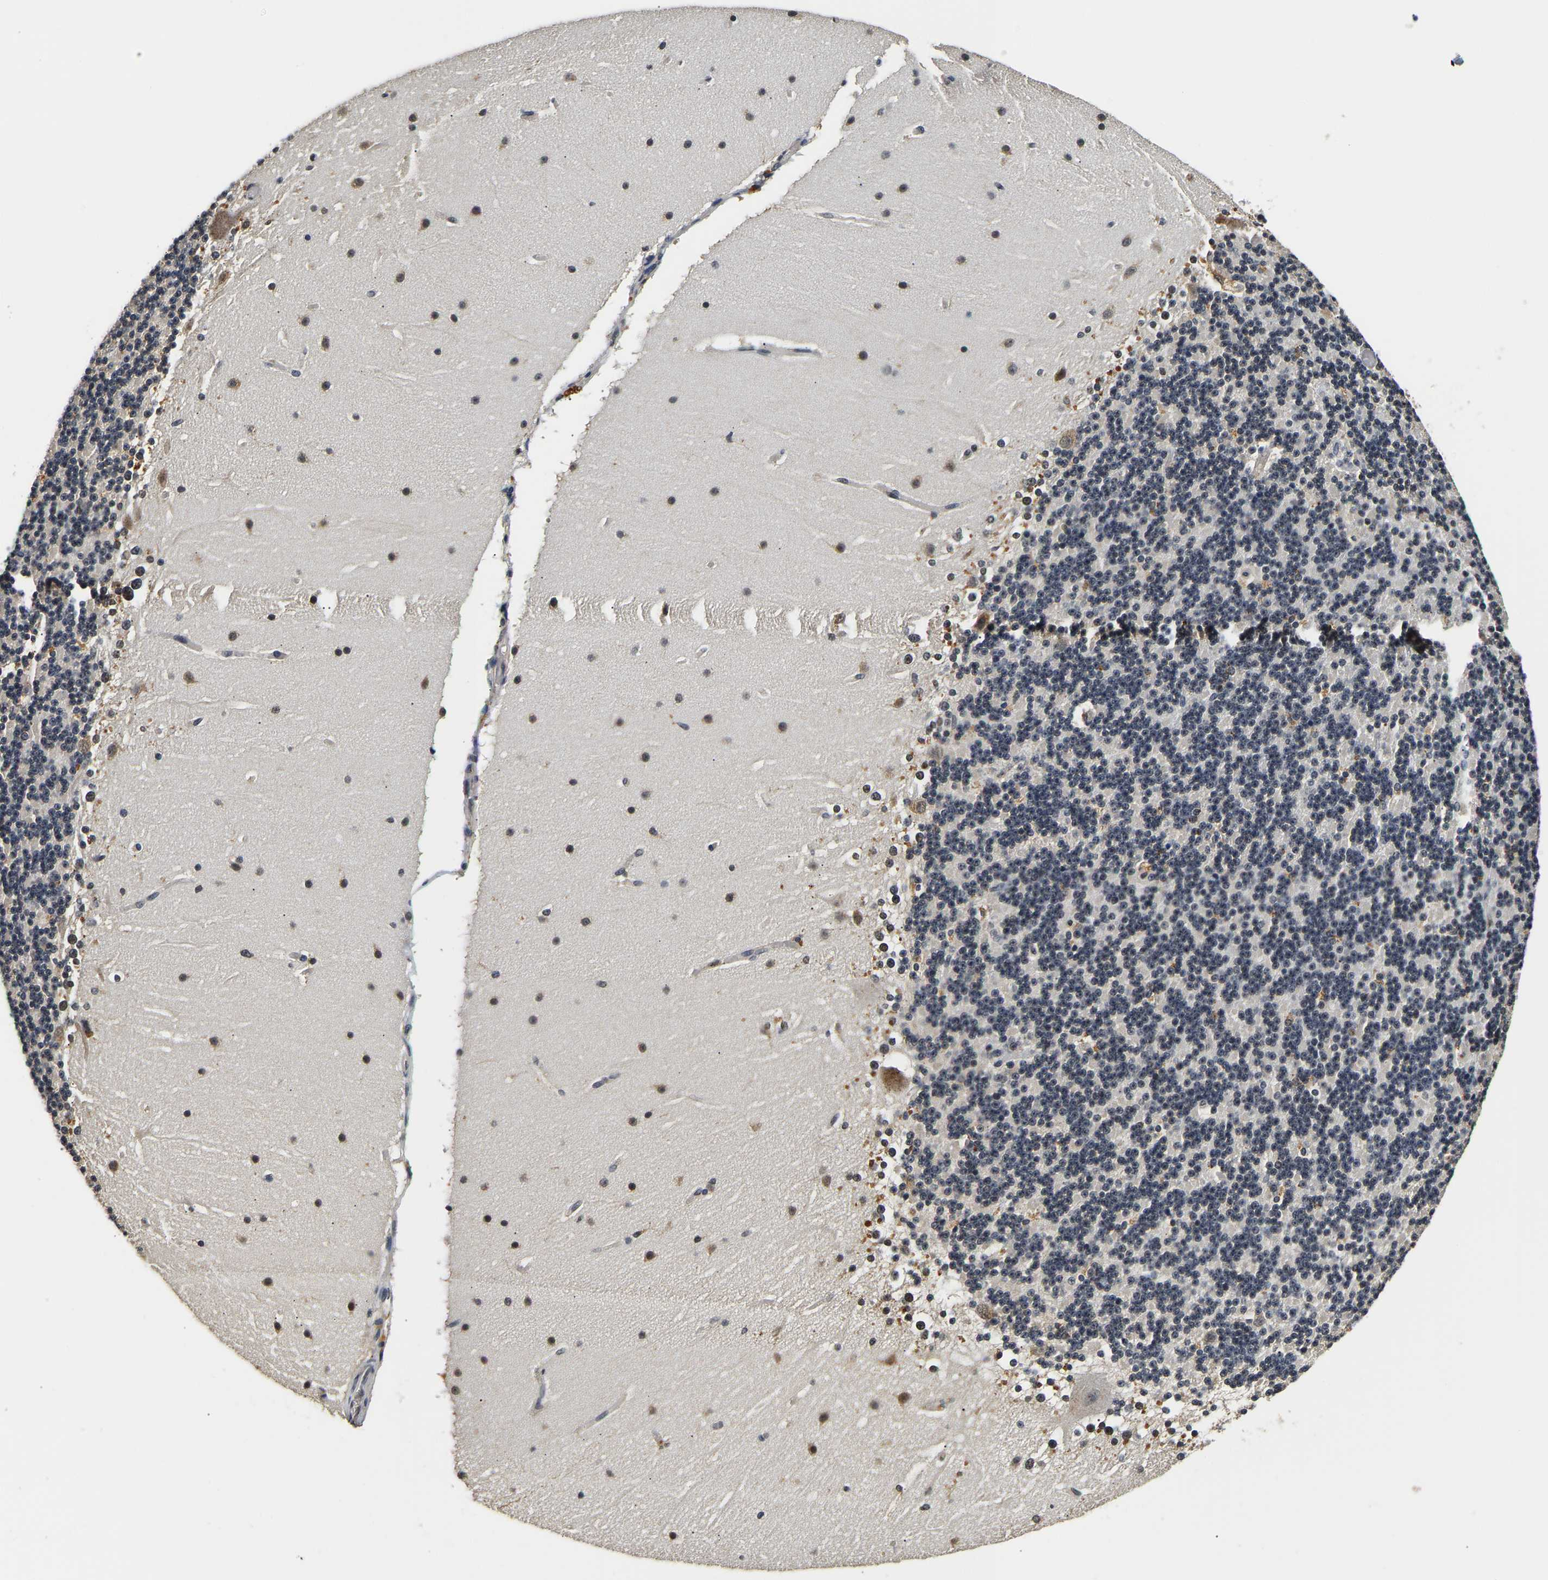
{"staining": {"intensity": "weak", "quantity": "25%-75%", "location": "nuclear"}, "tissue": "cerebellum", "cell_type": "Cells in granular layer", "image_type": "normal", "snomed": [{"axis": "morphology", "description": "Normal tissue, NOS"}, {"axis": "topography", "description": "Cerebellum"}], "caption": "Weak nuclear expression for a protein is seen in approximately 25%-75% of cells in granular layer of benign cerebellum using immunohistochemistry (IHC).", "gene": "SMU1", "patient": {"sex": "female", "age": 19}}